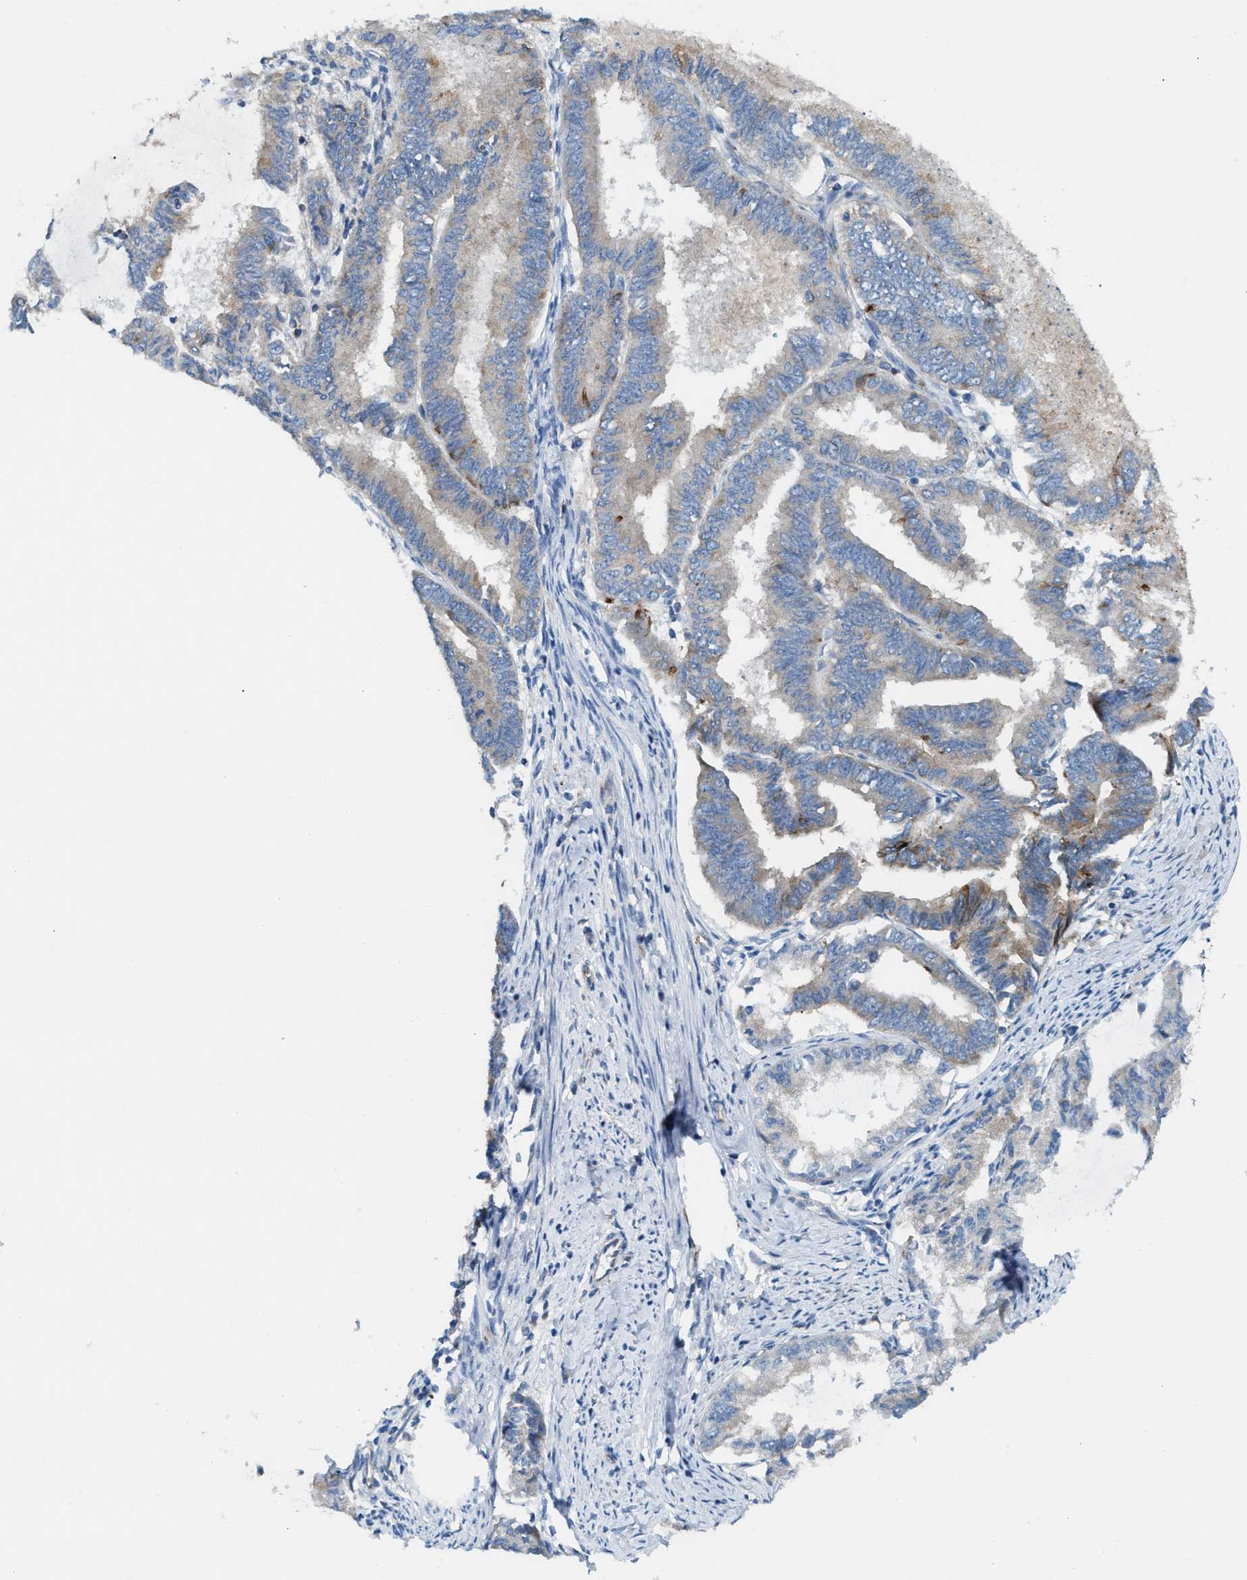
{"staining": {"intensity": "weak", "quantity": "25%-75%", "location": "cytoplasmic/membranous"}, "tissue": "endometrial cancer", "cell_type": "Tumor cells", "image_type": "cancer", "snomed": [{"axis": "morphology", "description": "Adenocarcinoma, NOS"}, {"axis": "topography", "description": "Endometrium"}], "caption": "DAB (3,3'-diaminobenzidine) immunohistochemical staining of endometrial adenocarcinoma exhibits weak cytoplasmic/membranous protein staining in approximately 25%-75% of tumor cells.", "gene": "TBC1D15", "patient": {"sex": "female", "age": 86}}